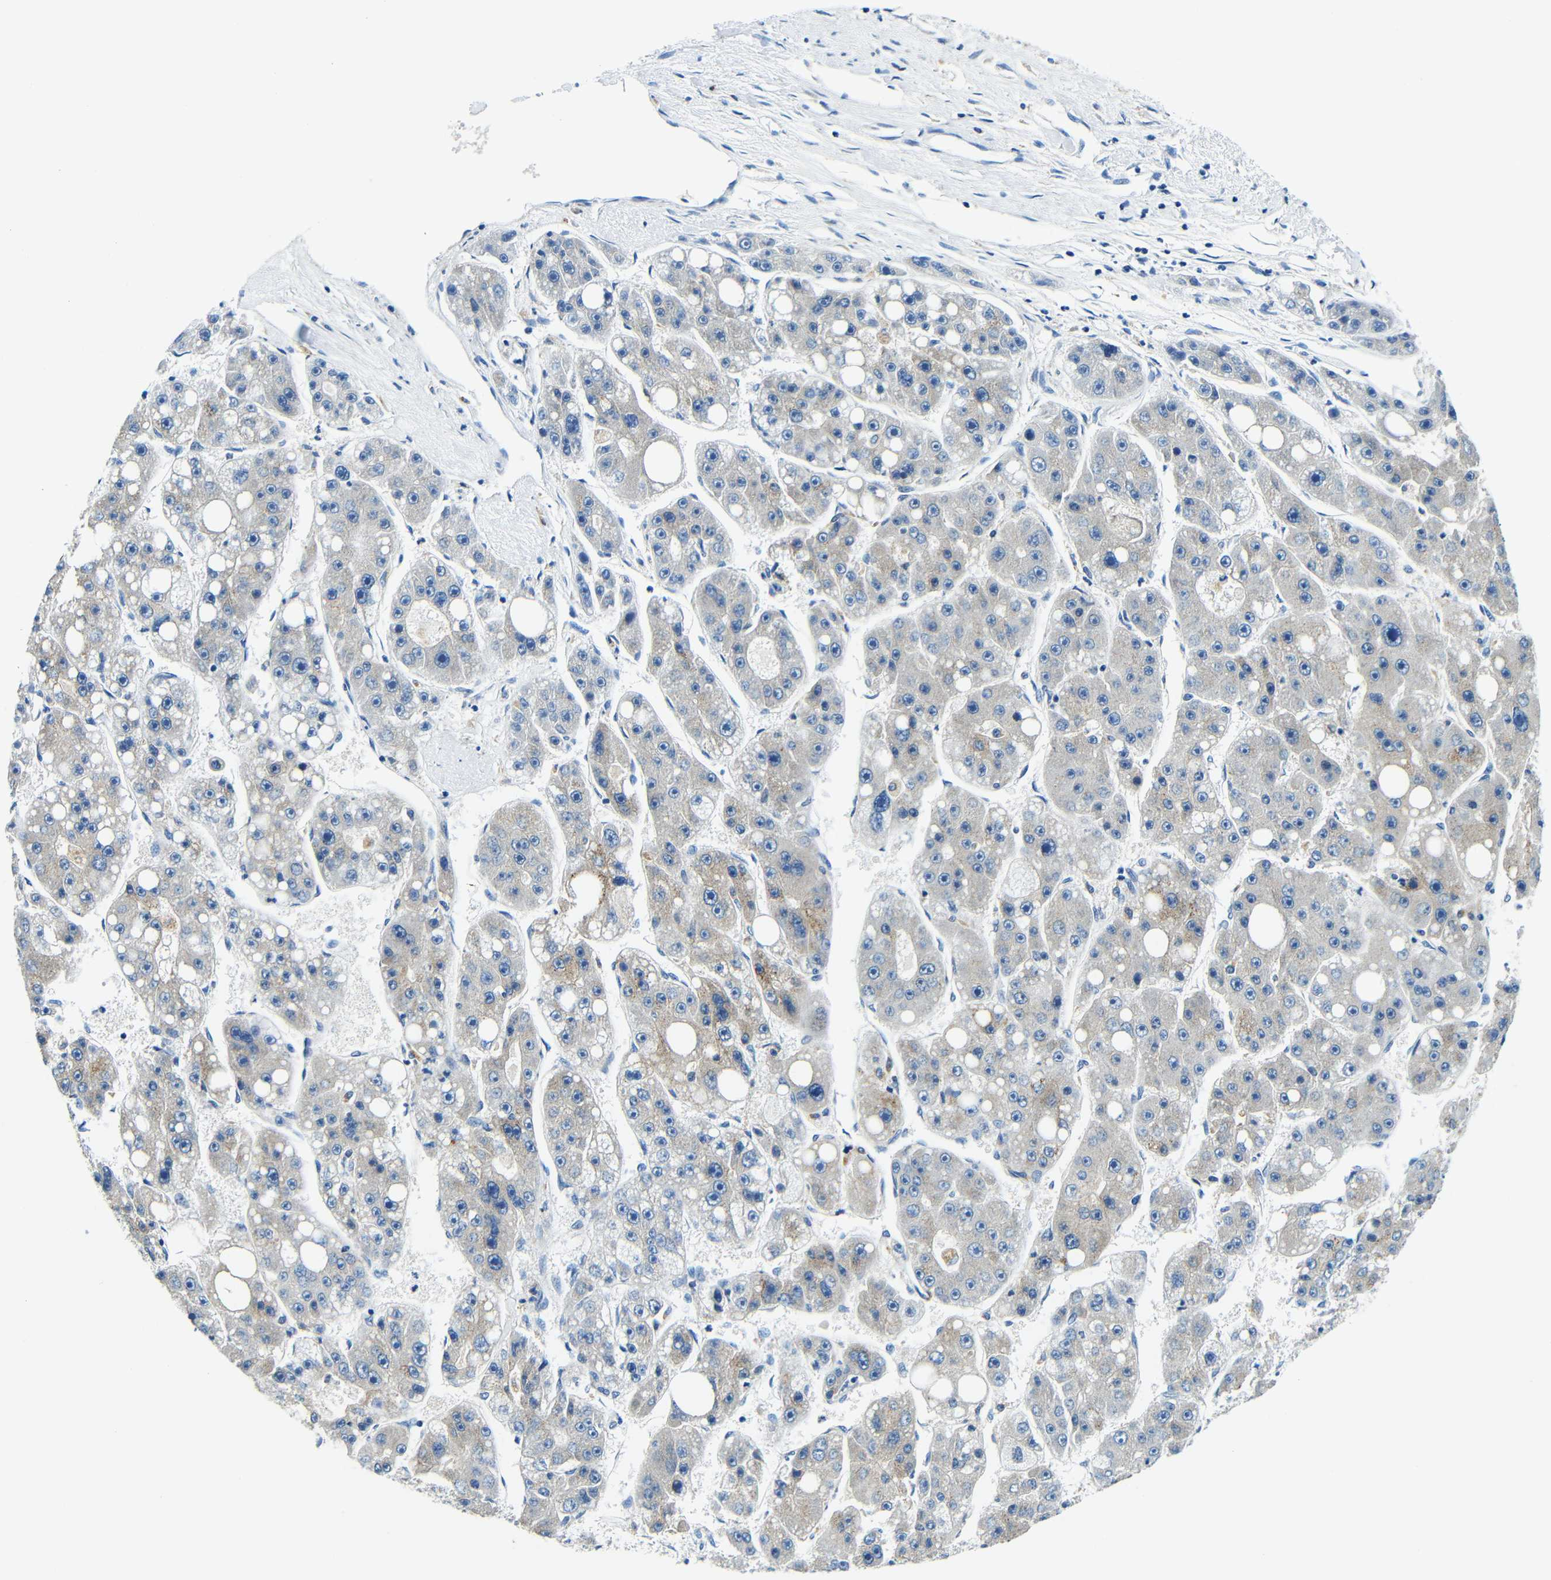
{"staining": {"intensity": "weak", "quantity": "<25%", "location": "cytoplasmic/membranous"}, "tissue": "liver cancer", "cell_type": "Tumor cells", "image_type": "cancer", "snomed": [{"axis": "morphology", "description": "Carcinoma, Hepatocellular, NOS"}, {"axis": "topography", "description": "Liver"}], "caption": "This is an IHC histopathology image of human liver cancer. There is no positivity in tumor cells.", "gene": "USO1", "patient": {"sex": "female", "age": 61}}